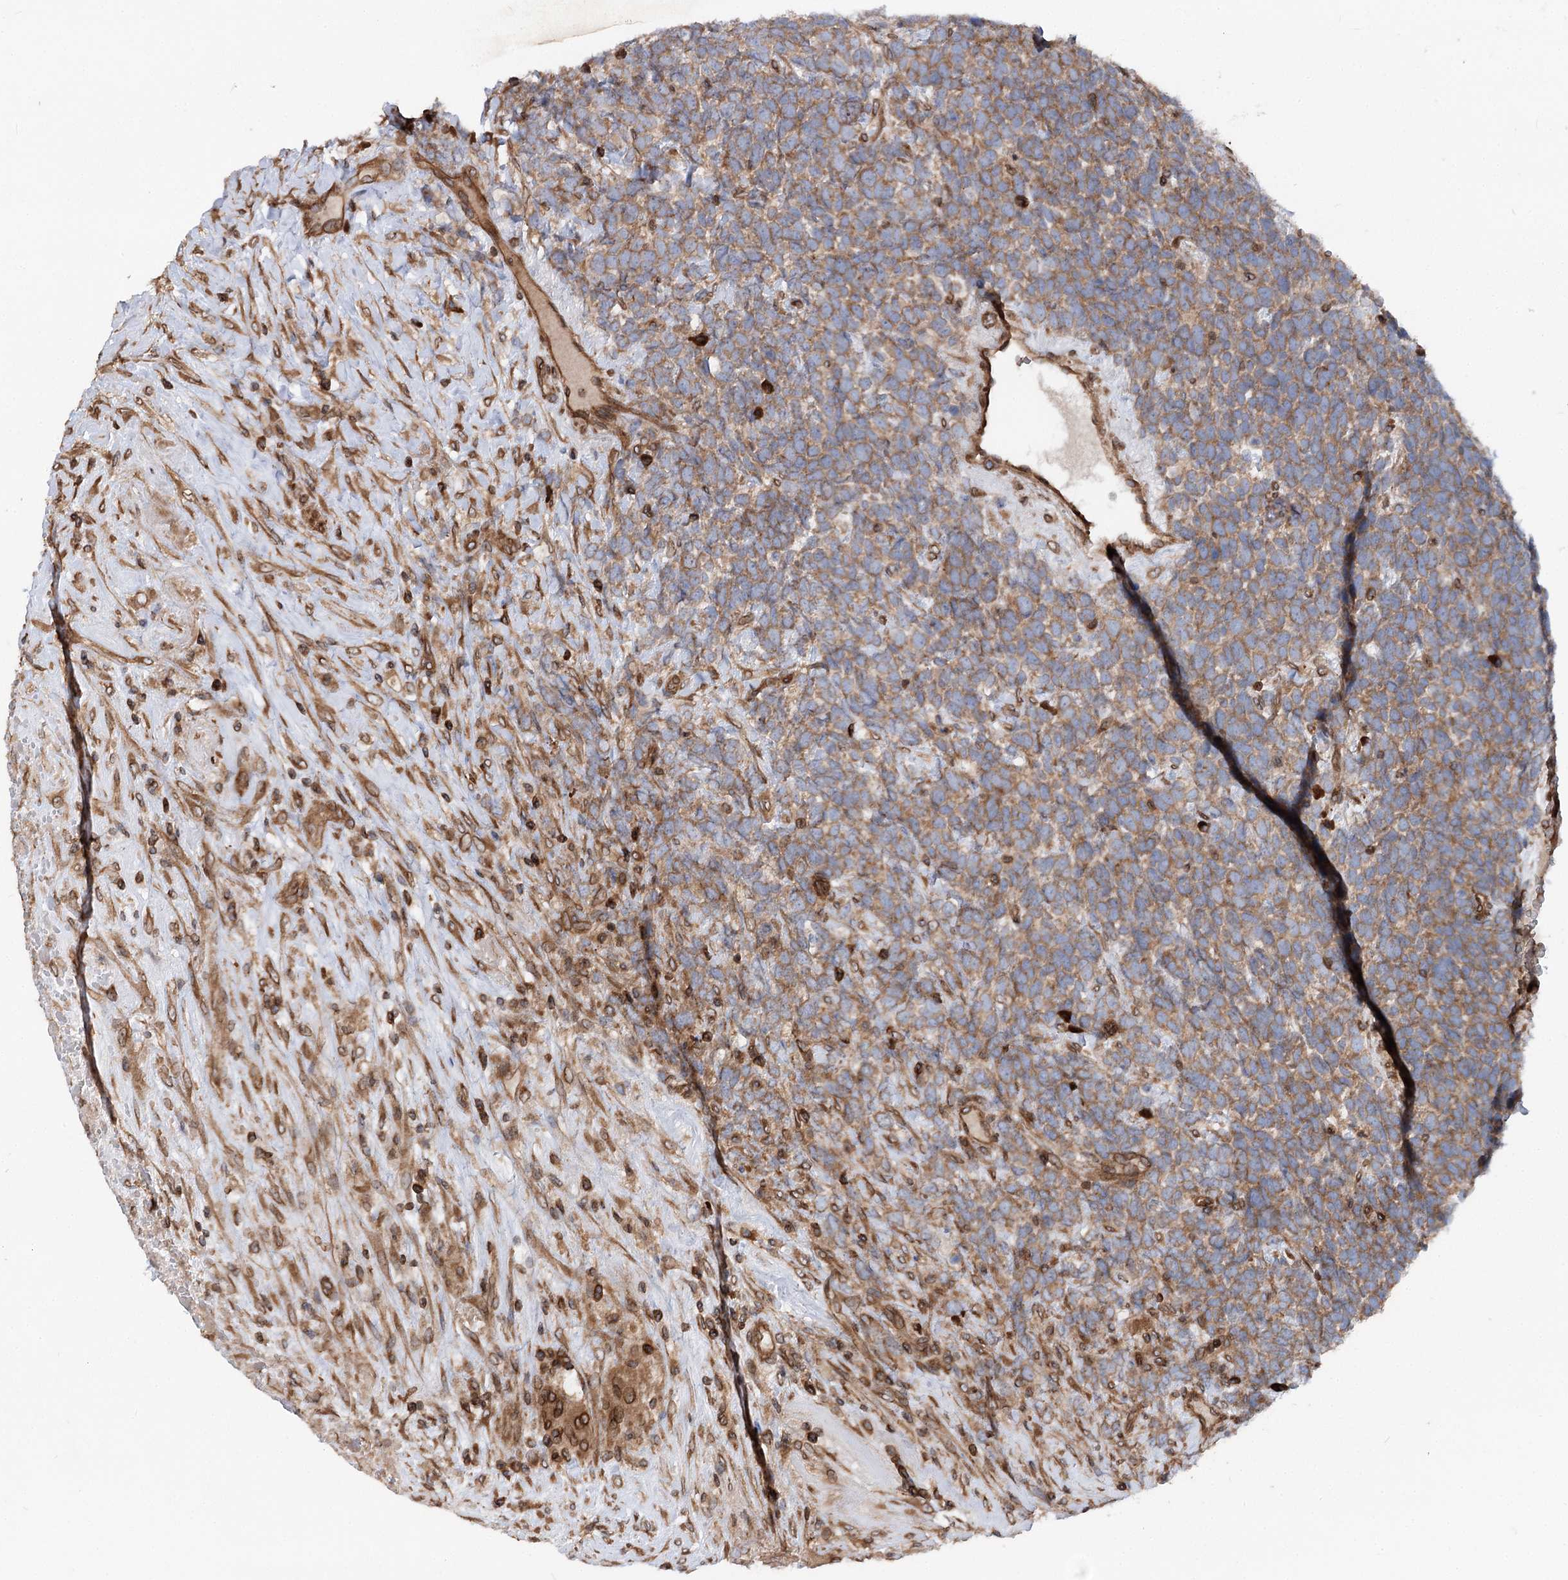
{"staining": {"intensity": "moderate", "quantity": ">75%", "location": "cytoplasmic/membranous"}, "tissue": "urothelial cancer", "cell_type": "Tumor cells", "image_type": "cancer", "snomed": [{"axis": "morphology", "description": "Urothelial carcinoma, High grade"}, {"axis": "topography", "description": "Urinary bladder"}], "caption": "IHC of high-grade urothelial carcinoma reveals medium levels of moderate cytoplasmic/membranous expression in approximately >75% of tumor cells.", "gene": "FGFR1OP2", "patient": {"sex": "female", "age": 82}}